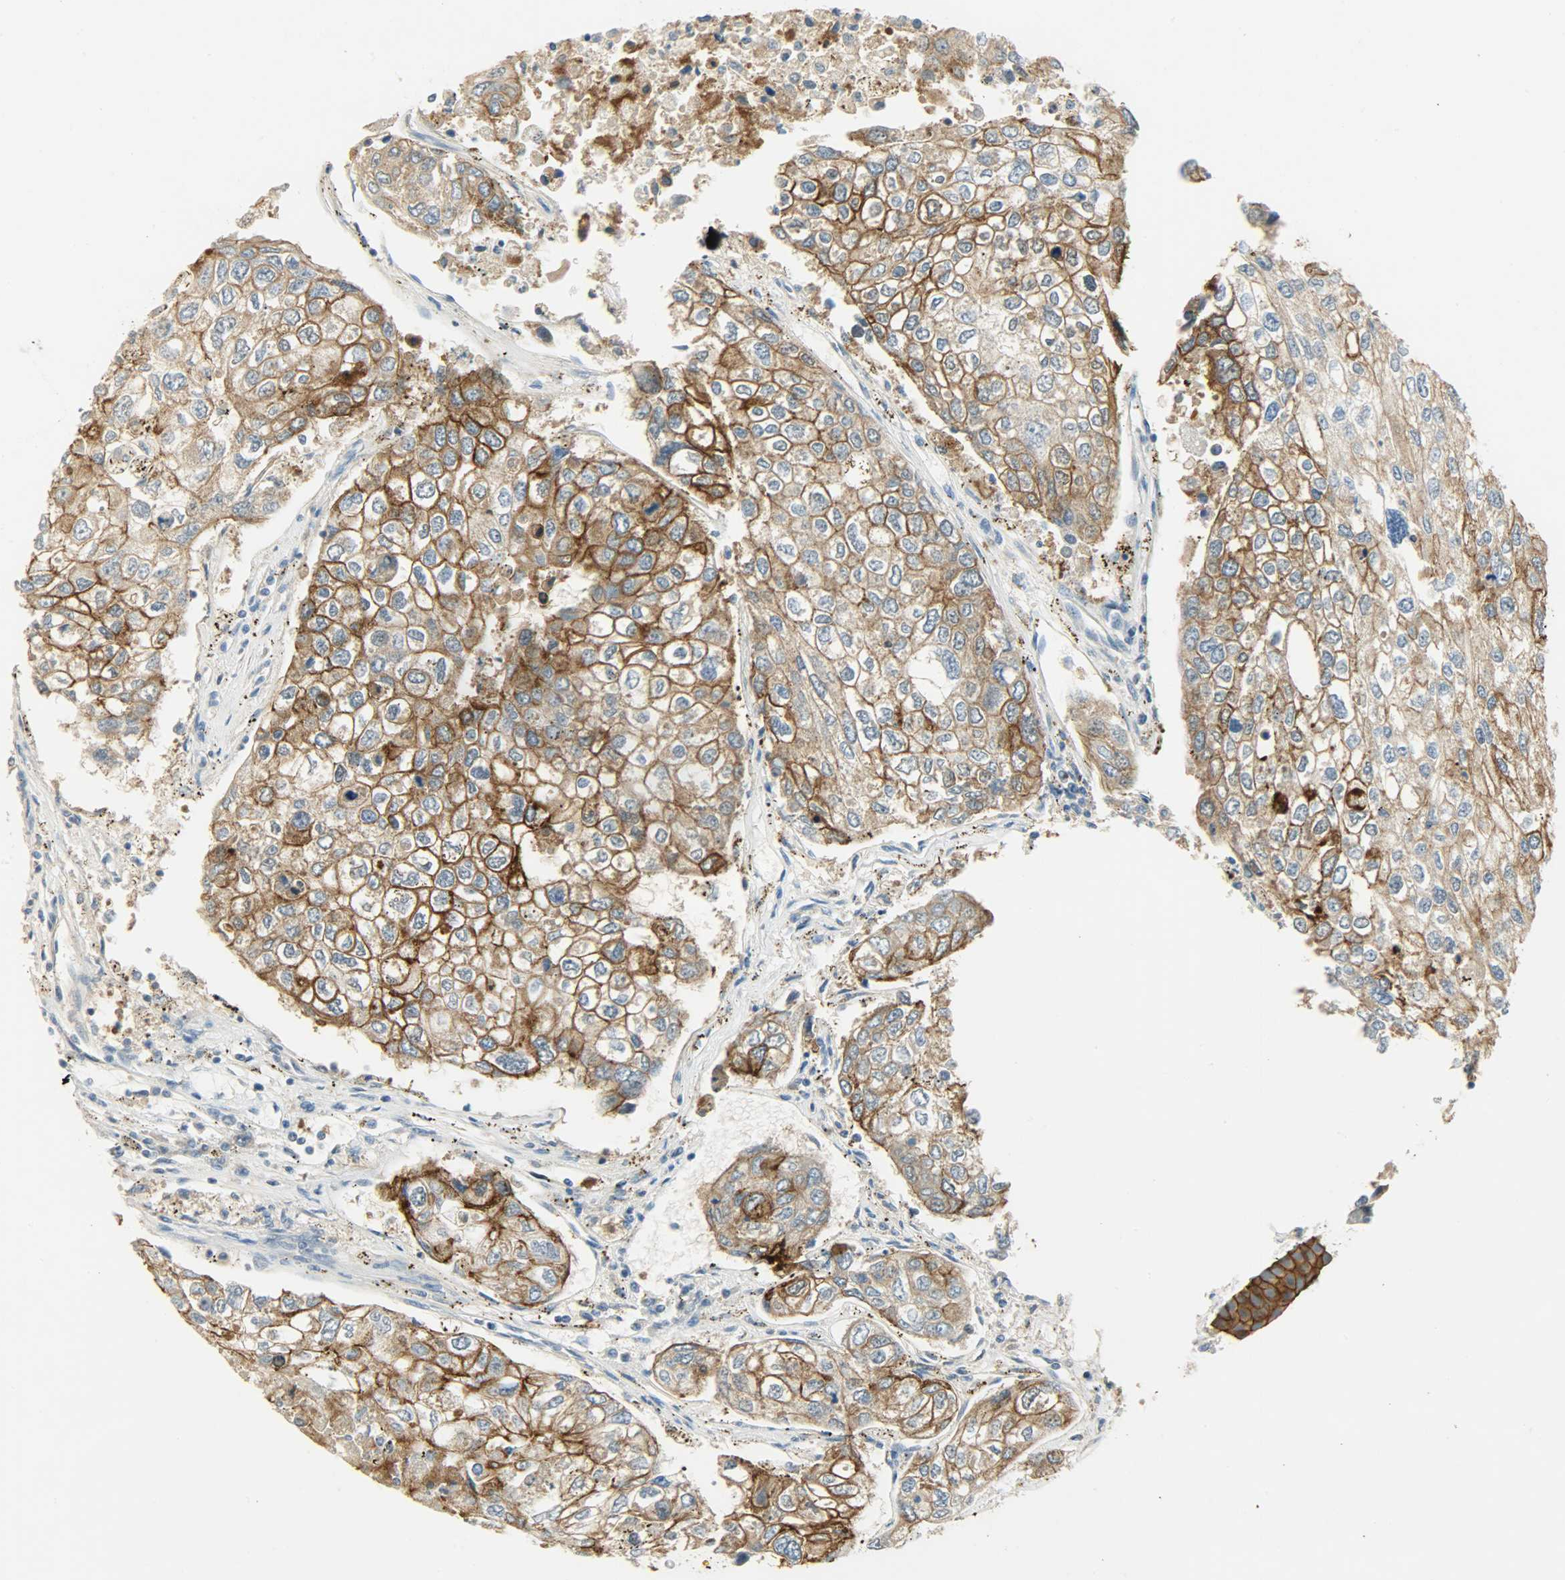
{"staining": {"intensity": "strong", "quantity": ">75%", "location": "cytoplasmic/membranous"}, "tissue": "urothelial cancer", "cell_type": "Tumor cells", "image_type": "cancer", "snomed": [{"axis": "morphology", "description": "Urothelial carcinoma, High grade"}, {"axis": "topography", "description": "Lymph node"}, {"axis": "topography", "description": "Urinary bladder"}], "caption": "This photomicrograph displays immunohistochemistry staining of human urothelial carcinoma (high-grade), with high strong cytoplasmic/membranous expression in about >75% of tumor cells.", "gene": "DSG2", "patient": {"sex": "male", "age": 51}}